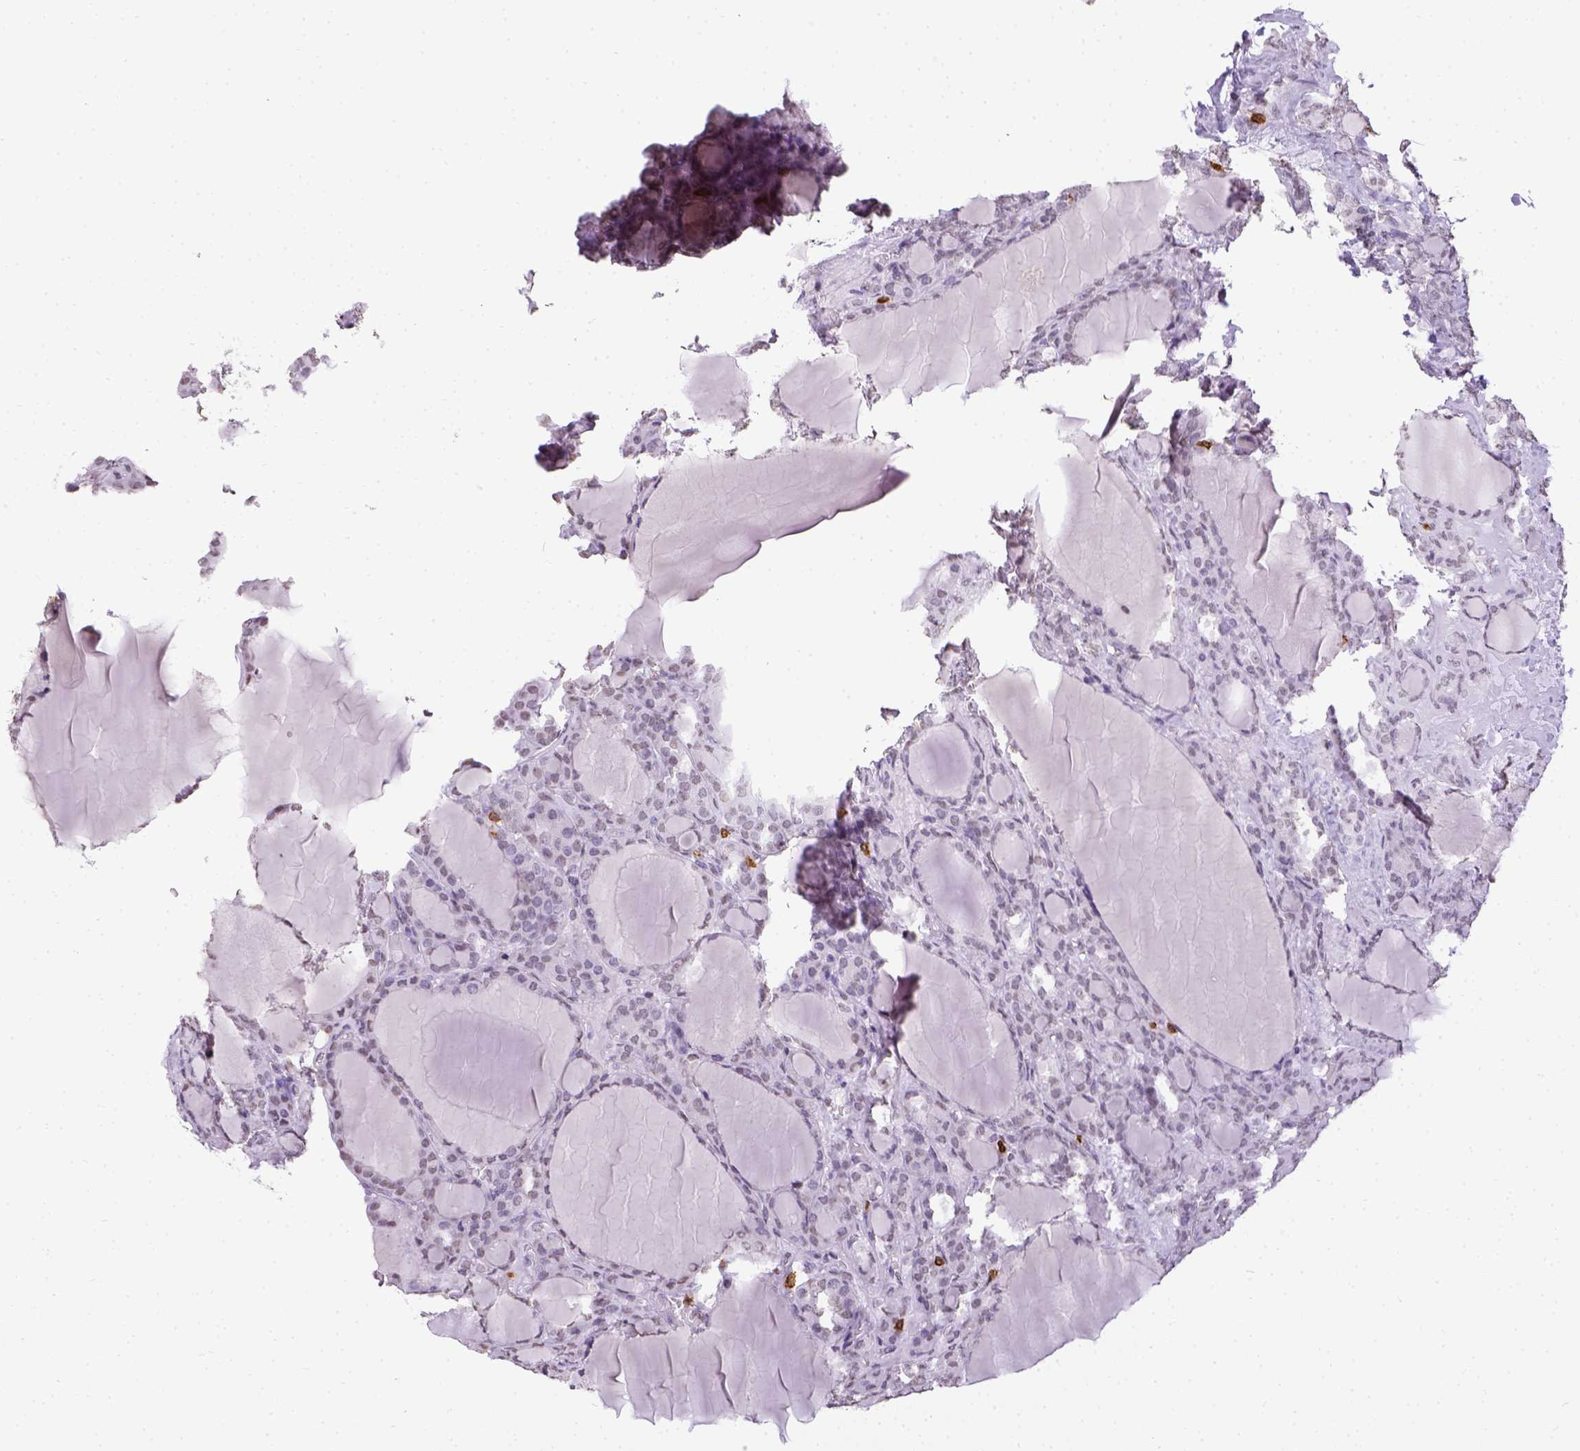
{"staining": {"intensity": "negative", "quantity": "none", "location": "none"}, "tissue": "thyroid cancer", "cell_type": "Tumor cells", "image_type": "cancer", "snomed": [{"axis": "morphology", "description": "Normal tissue, NOS"}, {"axis": "morphology", "description": "Follicular adenoma carcinoma, NOS"}, {"axis": "topography", "description": "Thyroid gland"}], "caption": "Tumor cells show no significant protein expression in thyroid follicular adenoma carcinoma.", "gene": "CD3E", "patient": {"sex": "female", "age": 31}}